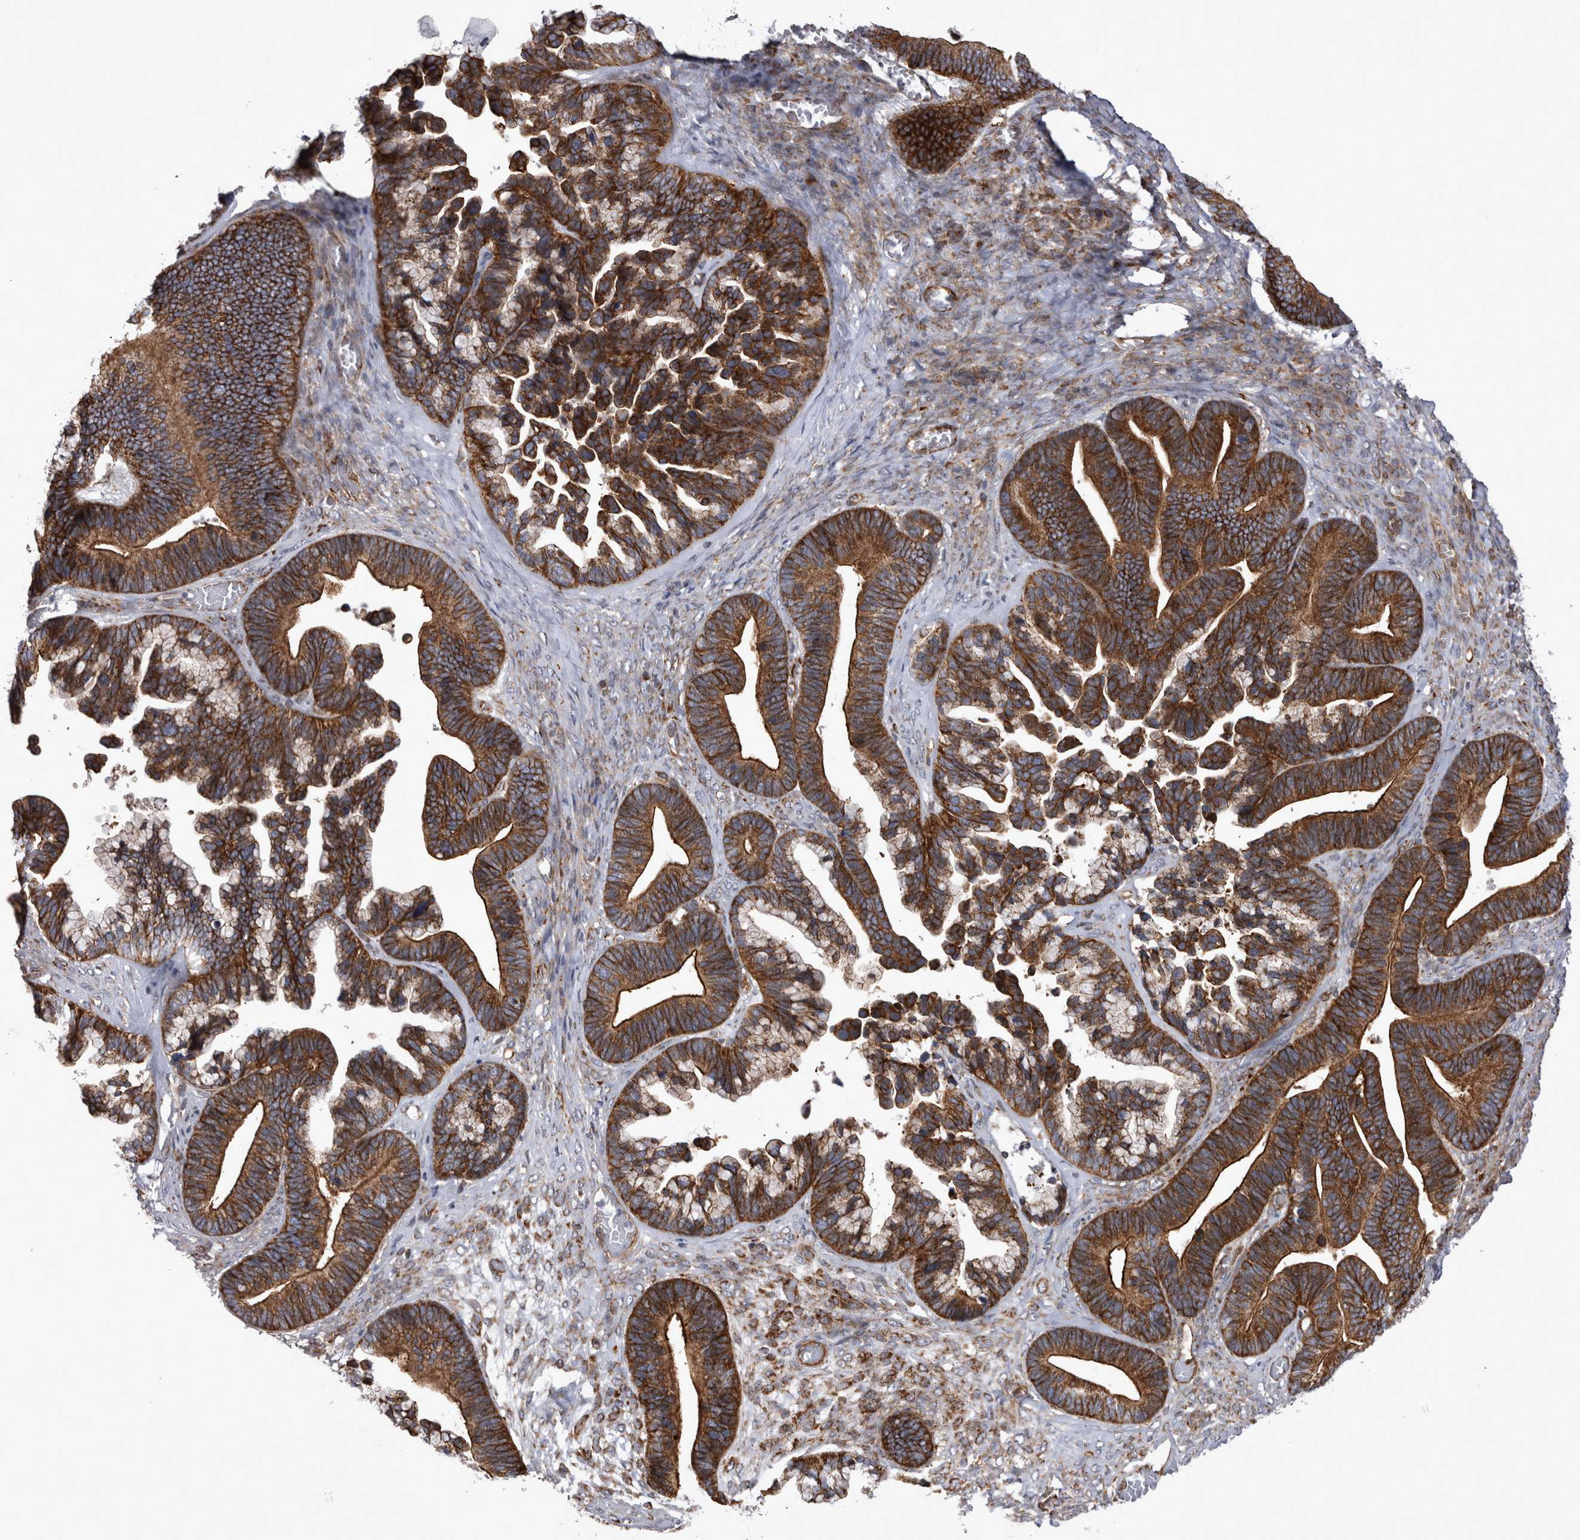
{"staining": {"intensity": "strong", "quantity": ">75%", "location": "cytoplasmic/membranous"}, "tissue": "ovarian cancer", "cell_type": "Tumor cells", "image_type": "cancer", "snomed": [{"axis": "morphology", "description": "Cystadenocarcinoma, serous, NOS"}, {"axis": "topography", "description": "Ovary"}], "caption": "DAB (3,3'-diaminobenzidine) immunohistochemical staining of human ovarian cancer (serous cystadenocarcinoma) exhibits strong cytoplasmic/membranous protein expression in approximately >75% of tumor cells. (DAB = brown stain, brightfield microscopy at high magnification).", "gene": "TSPOAP1", "patient": {"sex": "female", "age": 56}}